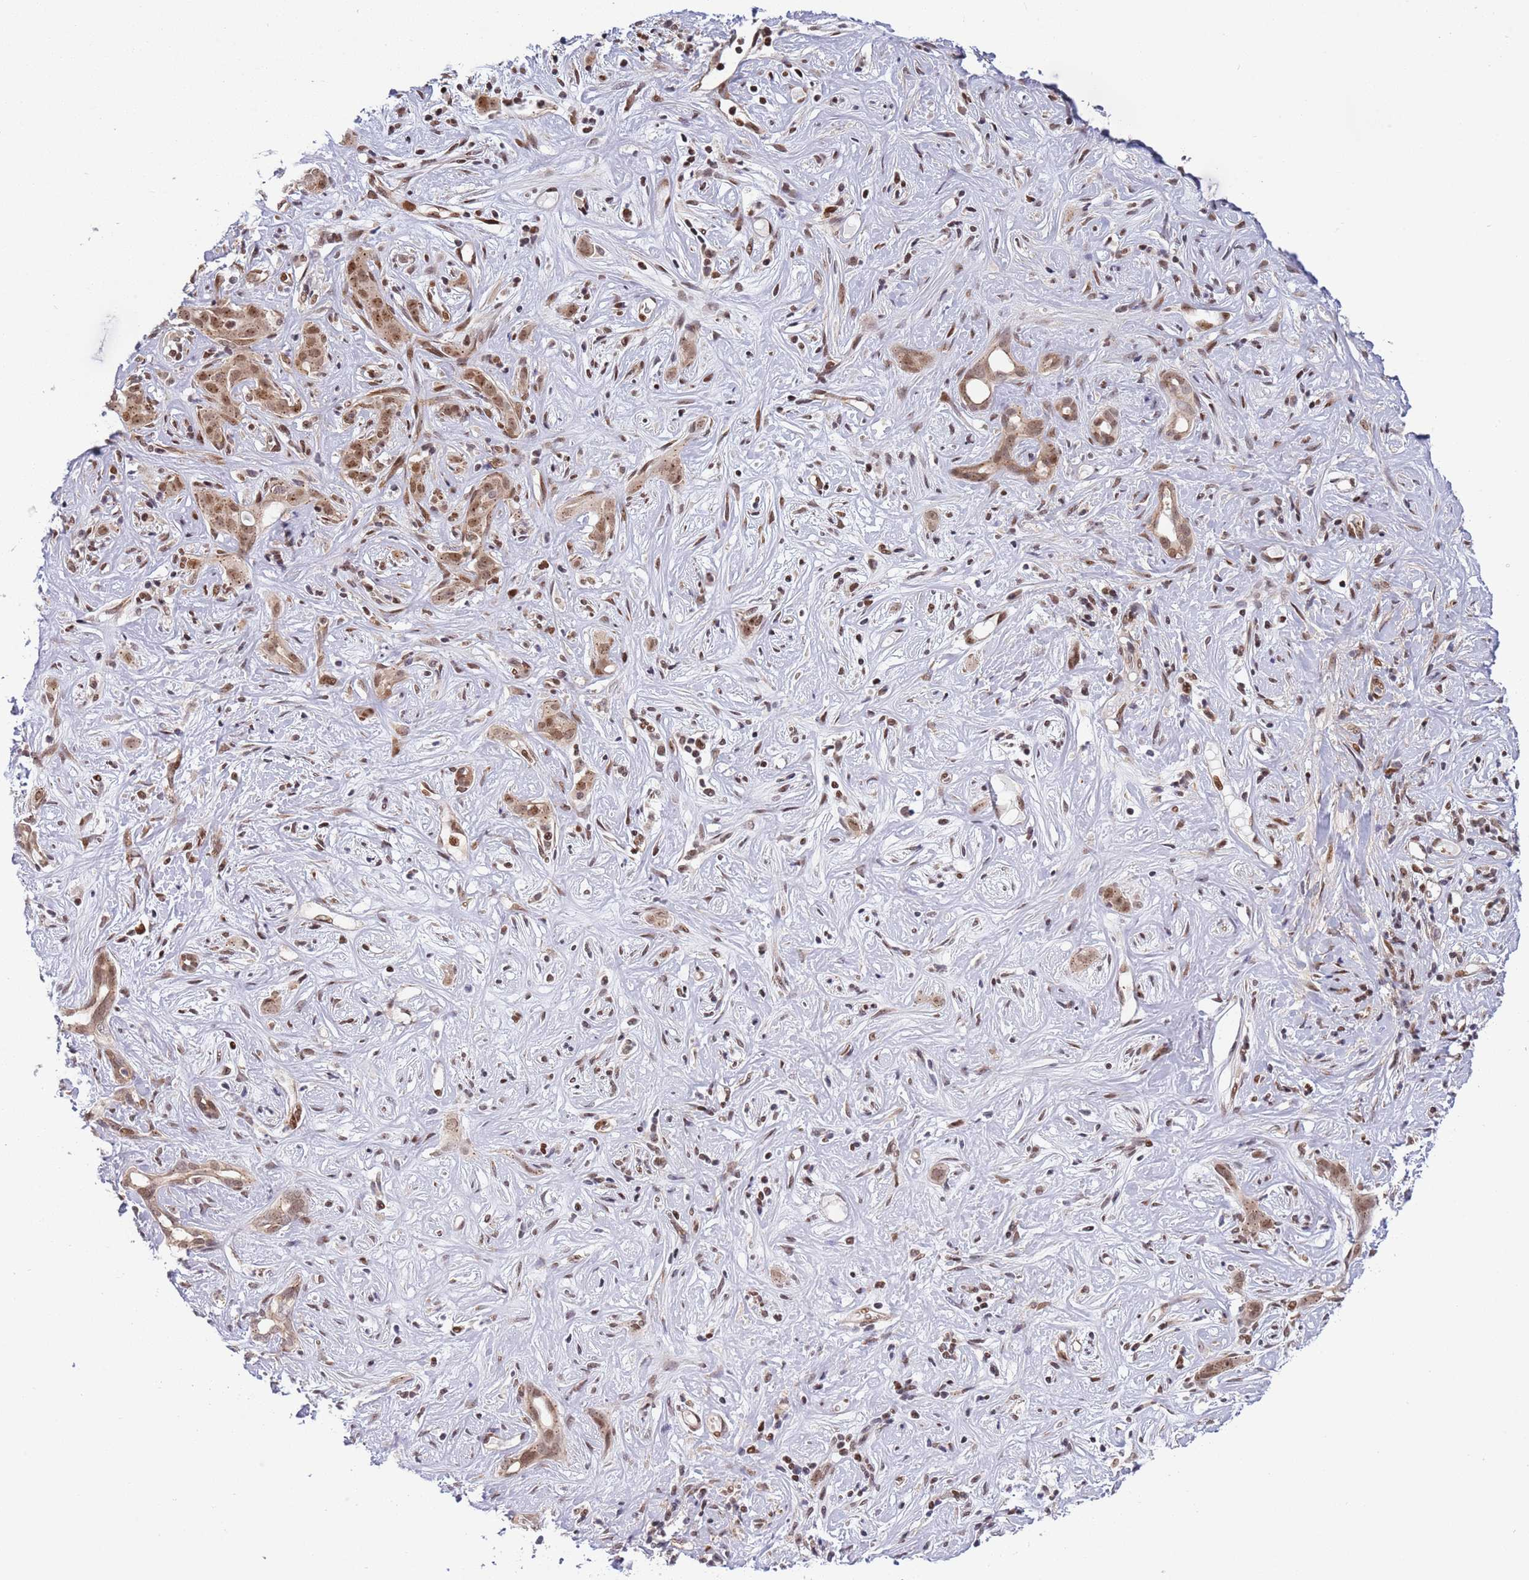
{"staining": {"intensity": "moderate", "quantity": ">75%", "location": "cytoplasmic/membranous,nuclear"}, "tissue": "liver cancer", "cell_type": "Tumor cells", "image_type": "cancer", "snomed": [{"axis": "morphology", "description": "Cholangiocarcinoma"}, {"axis": "topography", "description": "Liver"}], "caption": "Immunohistochemistry micrograph of human liver cholangiocarcinoma stained for a protein (brown), which shows medium levels of moderate cytoplasmic/membranous and nuclear positivity in approximately >75% of tumor cells.", "gene": "TBX10", "patient": {"sex": "male", "age": 67}}